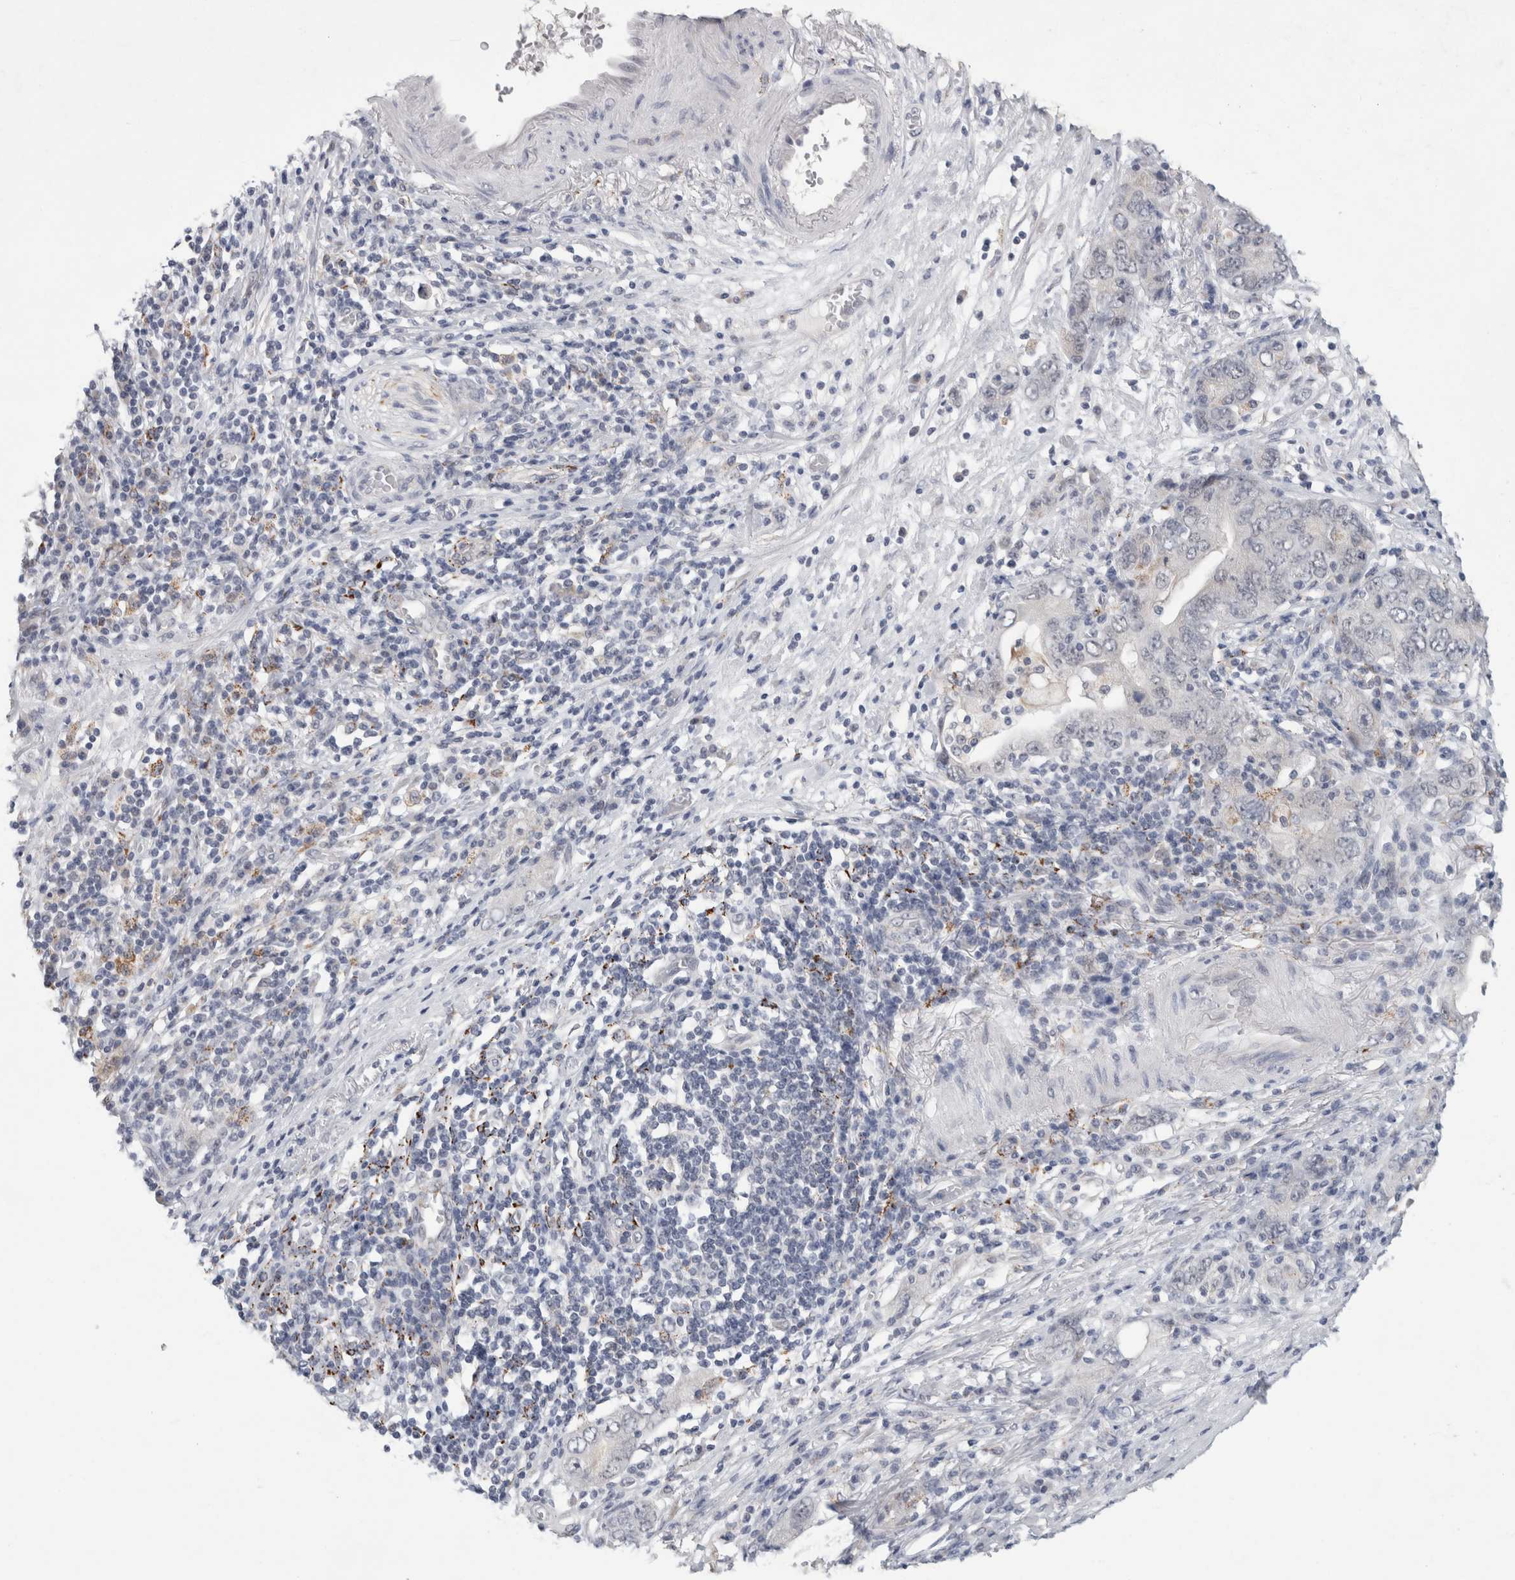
{"staining": {"intensity": "negative", "quantity": "none", "location": "none"}, "tissue": "stomach cancer", "cell_type": "Tumor cells", "image_type": "cancer", "snomed": [{"axis": "morphology", "description": "Adenocarcinoma, NOS"}, {"axis": "topography", "description": "Stomach, lower"}], "caption": "Micrograph shows no protein positivity in tumor cells of stomach adenocarcinoma tissue.", "gene": "NIPA1", "patient": {"sex": "female", "age": 93}}